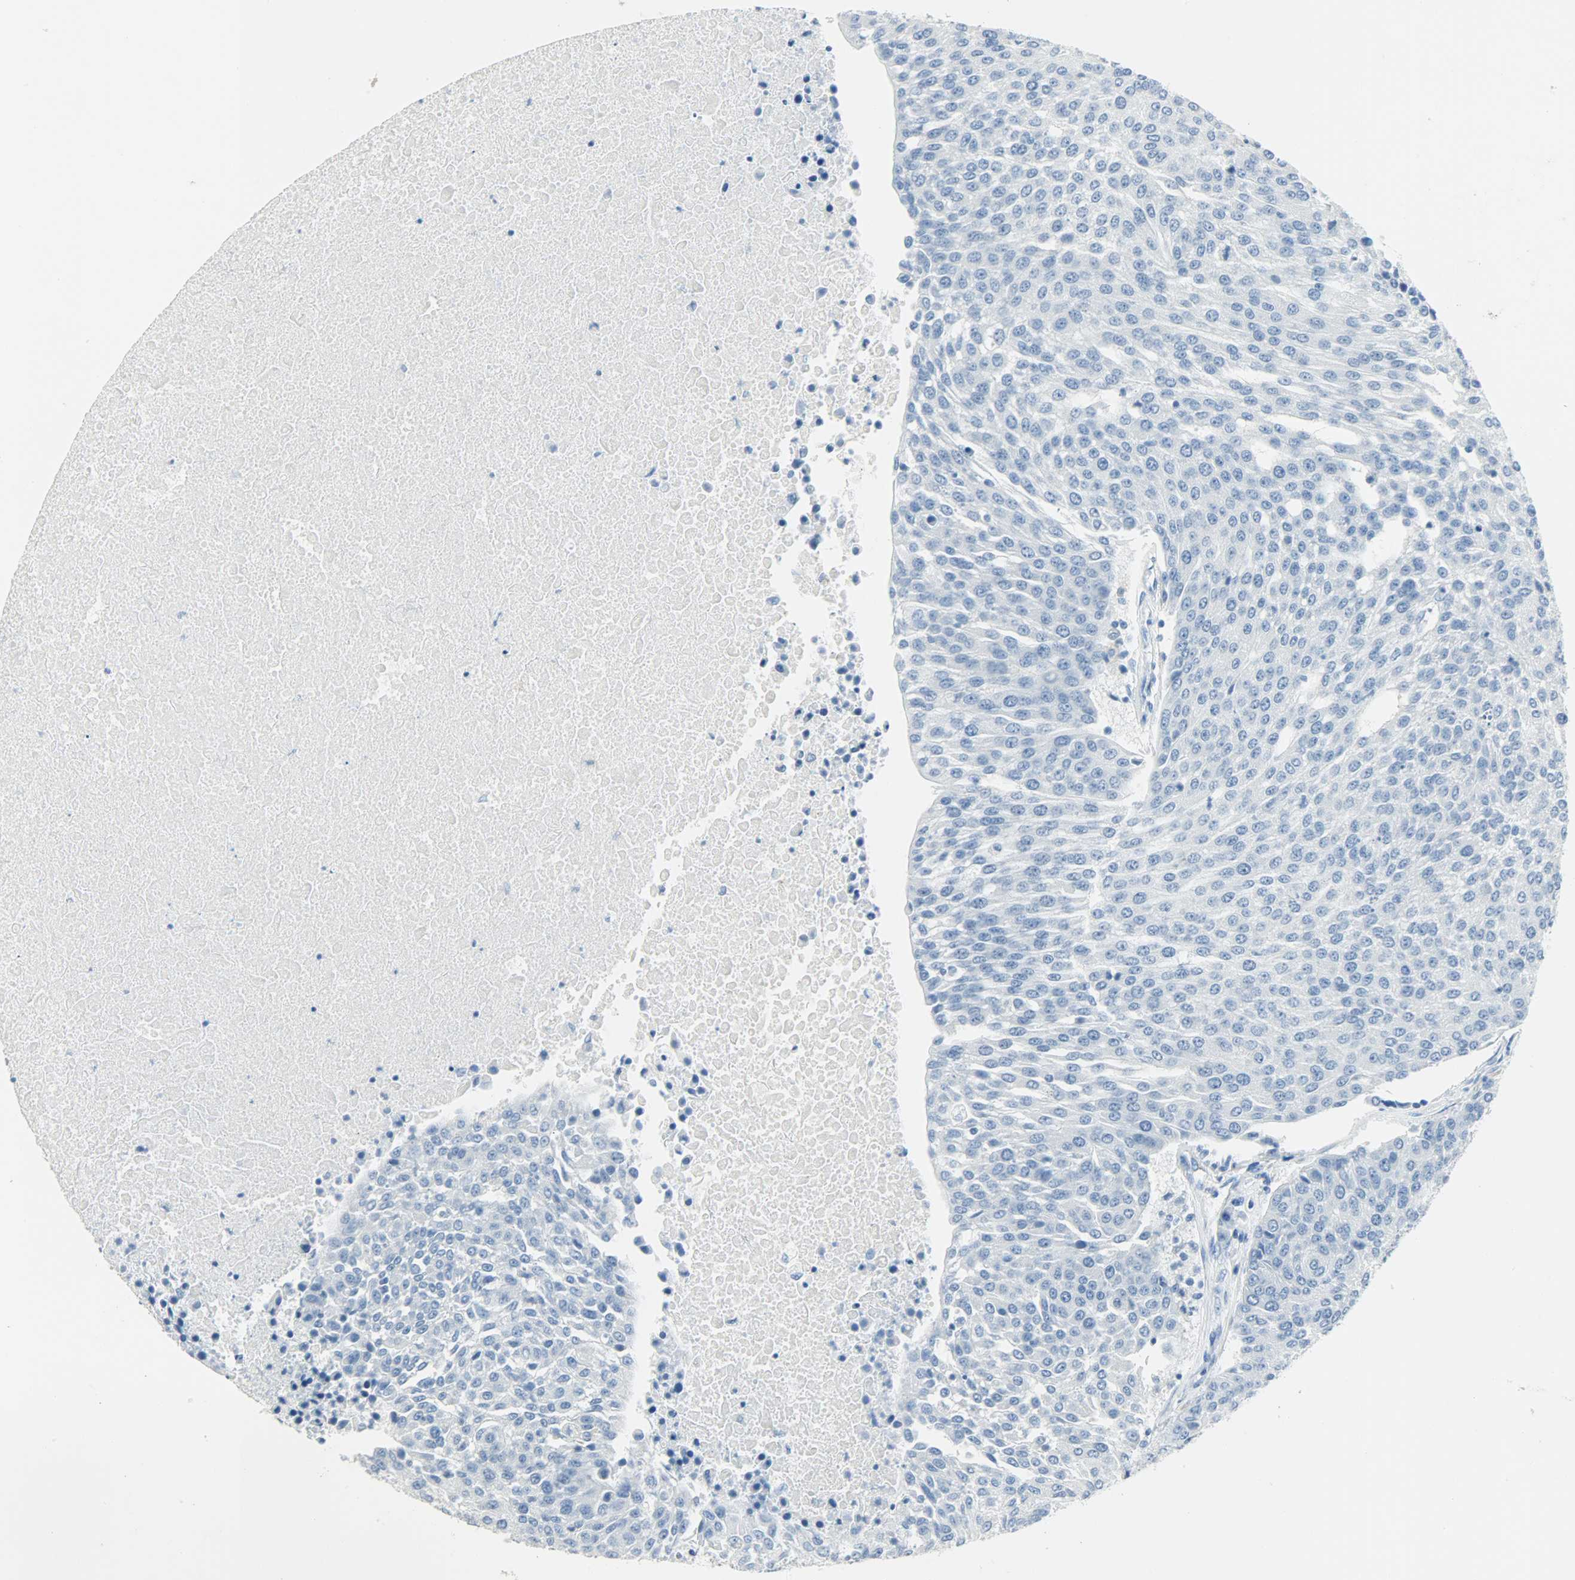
{"staining": {"intensity": "negative", "quantity": "none", "location": "none"}, "tissue": "urothelial cancer", "cell_type": "Tumor cells", "image_type": "cancer", "snomed": [{"axis": "morphology", "description": "Urothelial carcinoma, High grade"}, {"axis": "topography", "description": "Urinary bladder"}], "caption": "Tumor cells are negative for brown protein staining in urothelial cancer.", "gene": "PTPN6", "patient": {"sex": "female", "age": 85}}